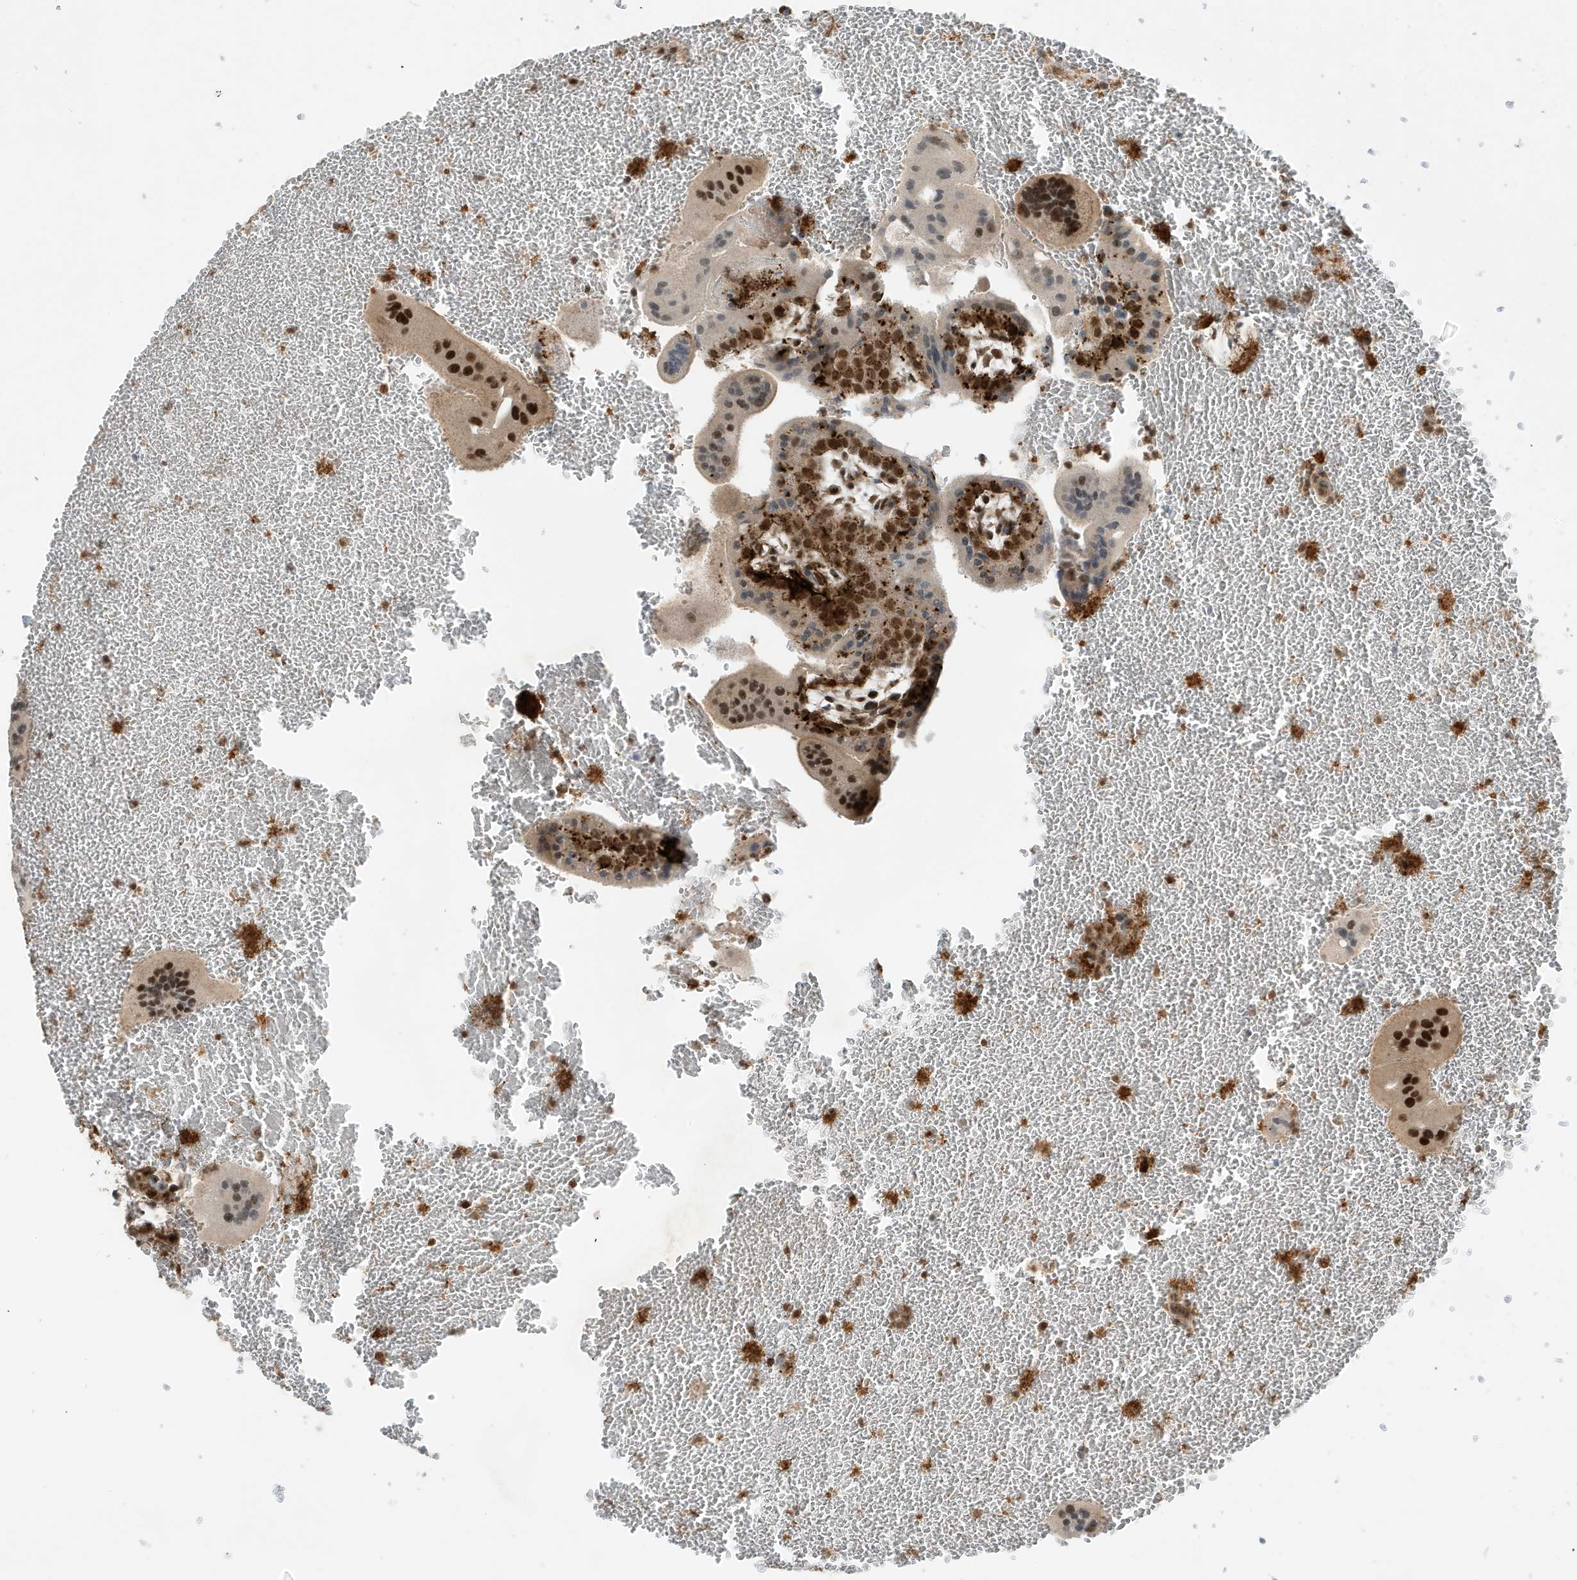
{"staining": {"intensity": "strong", "quantity": ">75%", "location": "nuclear"}, "tissue": "placenta", "cell_type": "Decidual cells", "image_type": "normal", "snomed": [{"axis": "morphology", "description": "Normal tissue, NOS"}, {"axis": "topography", "description": "Placenta"}], "caption": "IHC (DAB) staining of normal human placenta shows strong nuclear protein positivity in approximately >75% of decidual cells.", "gene": "MAST3", "patient": {"sex": "female", "age": 35}}